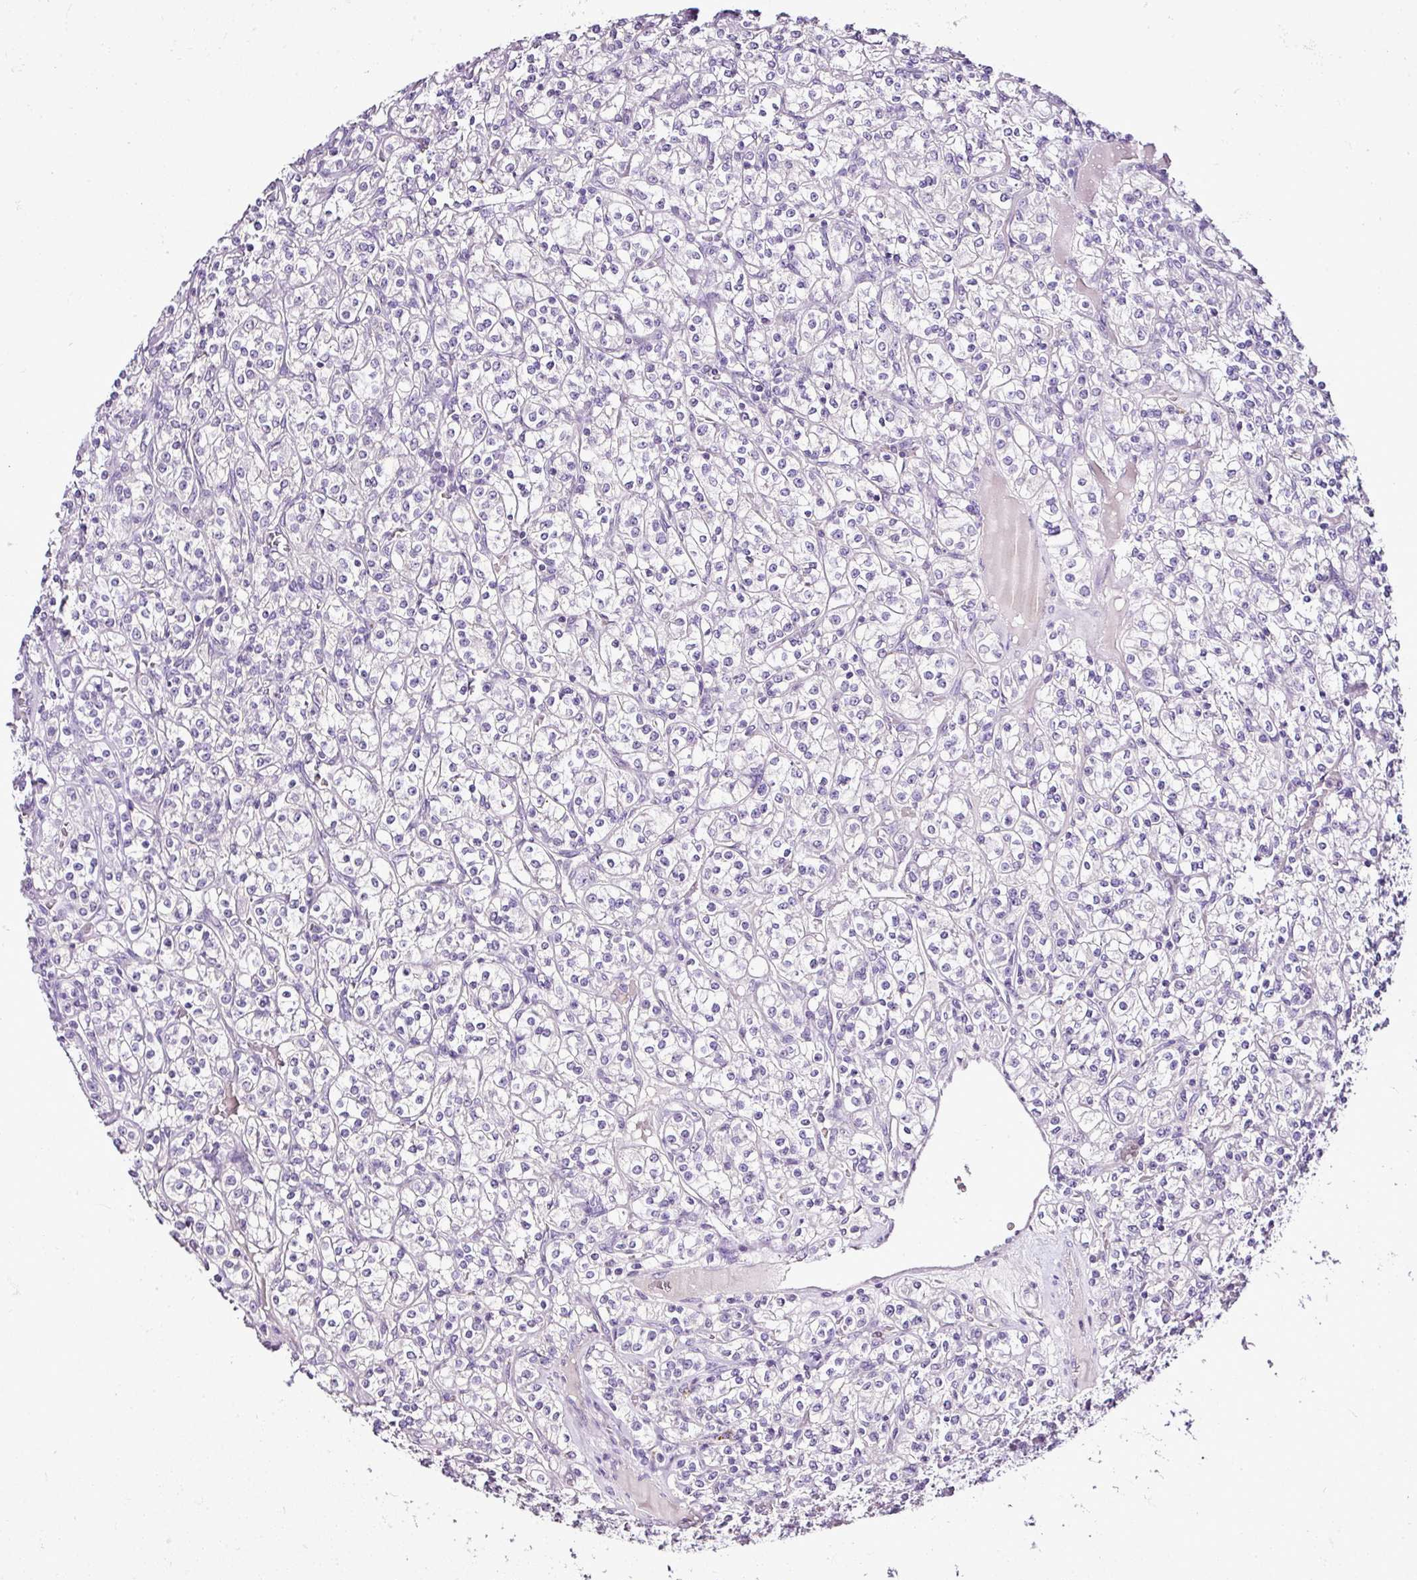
{"staining": {"intensity": "negative", "quantity": "none", "location": "none"}, "tissue": "renal cancer", "cell_type": "Tumor cells", "image_type": "cancer", "snomed": [{"axis": "morphology", "description": "Adenocarcinoma, NOS"}, {"axis": "topography", "description": "Kidney"}], "caption": "The photomicrograph exhibits no staining of tumor cells in adenocarcinoma (renal). The staining was performed using DAB to visualize the protein expression in brown, while the nuclei were stained in blue with hematoxylin (Magnification: 20x).", "gene": "ESR1", "patient": {"sex": "male", "age": 77}}